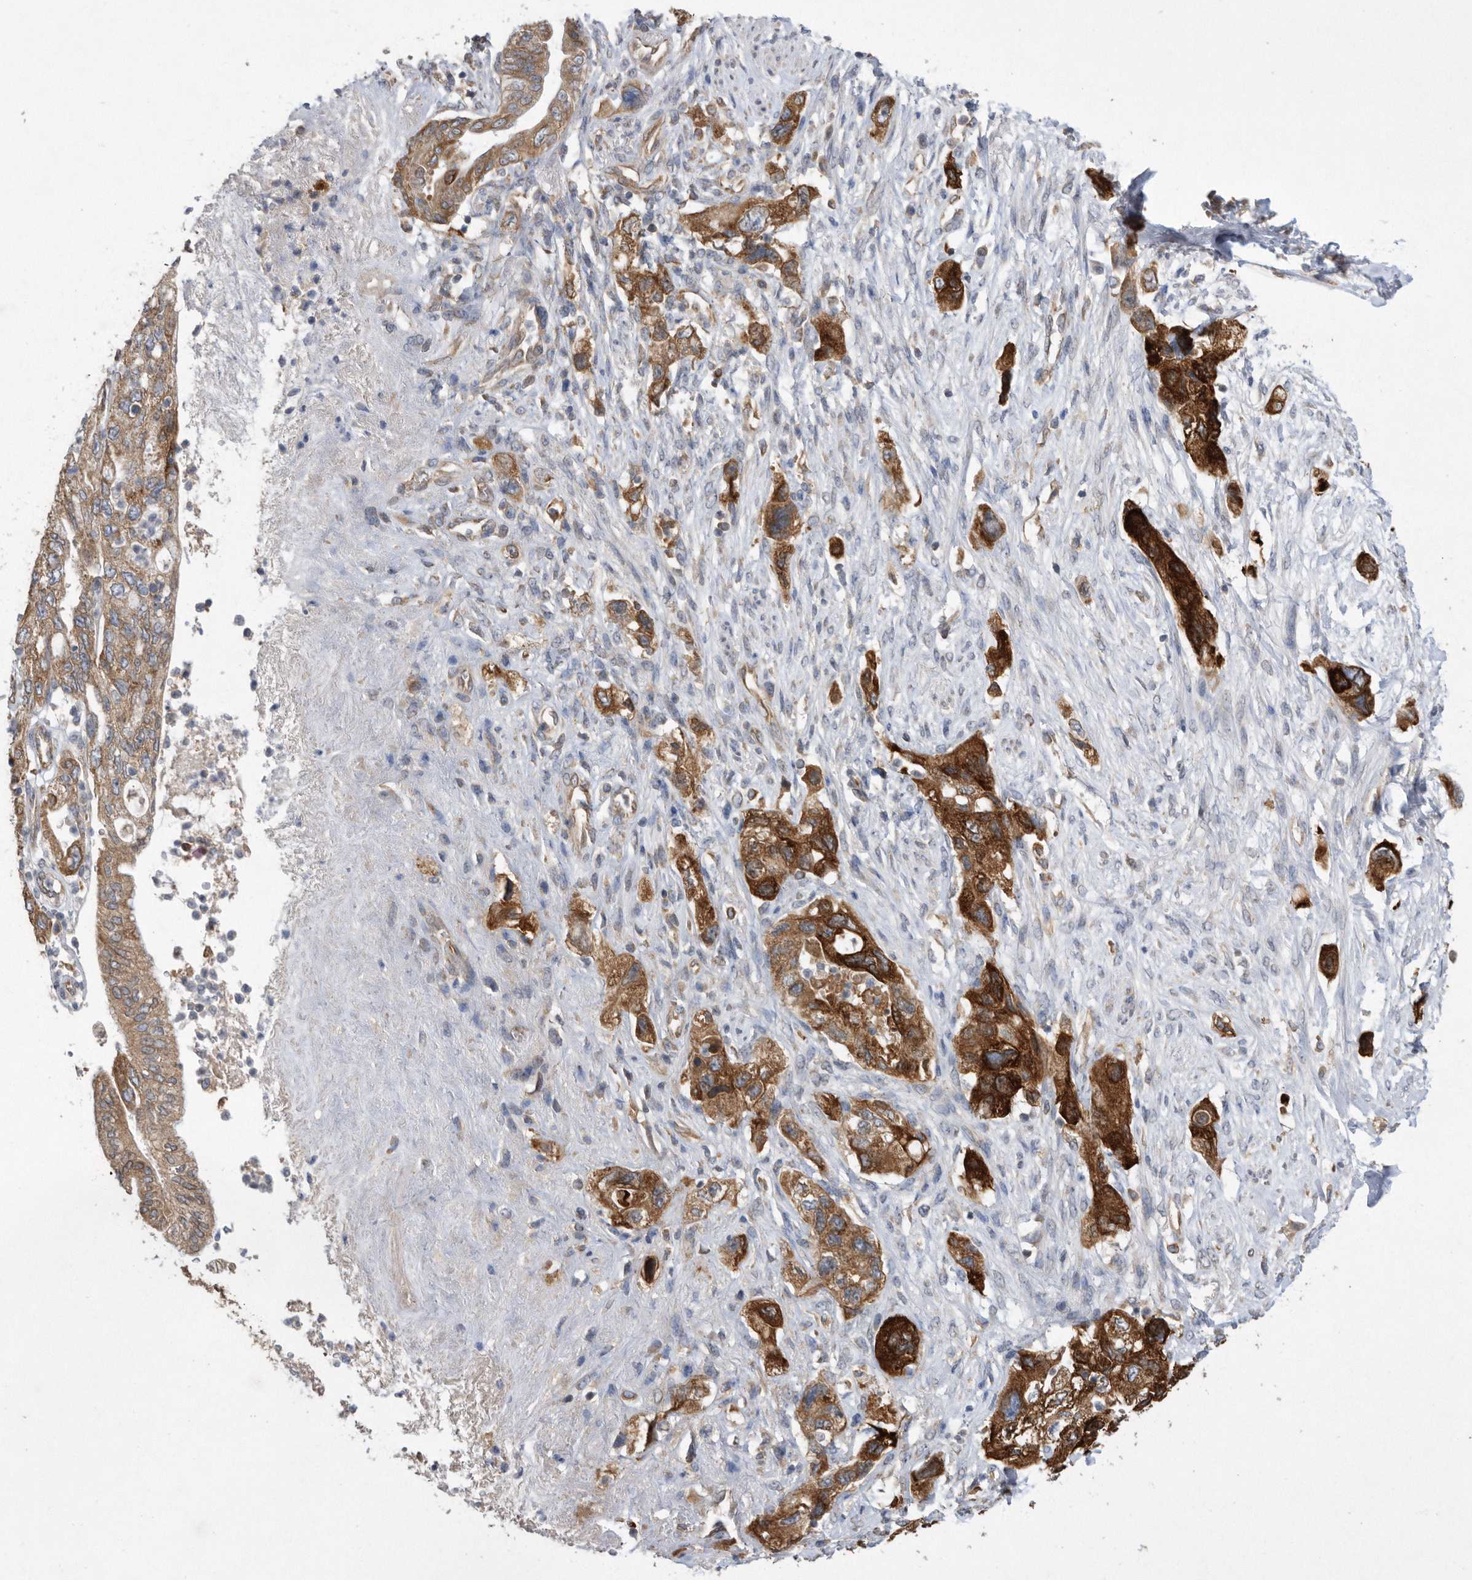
{"staining": {"intensity": "strong", "quantity": ">75%", "location": "cytoplasmic/membranous"}, "tissue": "pancreatic cancer", "cell_type": "Tumor cells", "image_type": "cancer", "snomed": [{"axis": "morphology", "description": "Adenocarcinoma, NOS"}, {"axis": "topography", "description": "Pancreas"}], "caption": "A histopathology image of human adenocarcinoma (pancreatic) stained for a protein shows strong cytoplasmic/membranous brown staining in tumor cells. (Brightfield microscopy of DAB IHC at high magnification).", "gene": "PON2", "patient": {"sex": "female", "age": 73}}